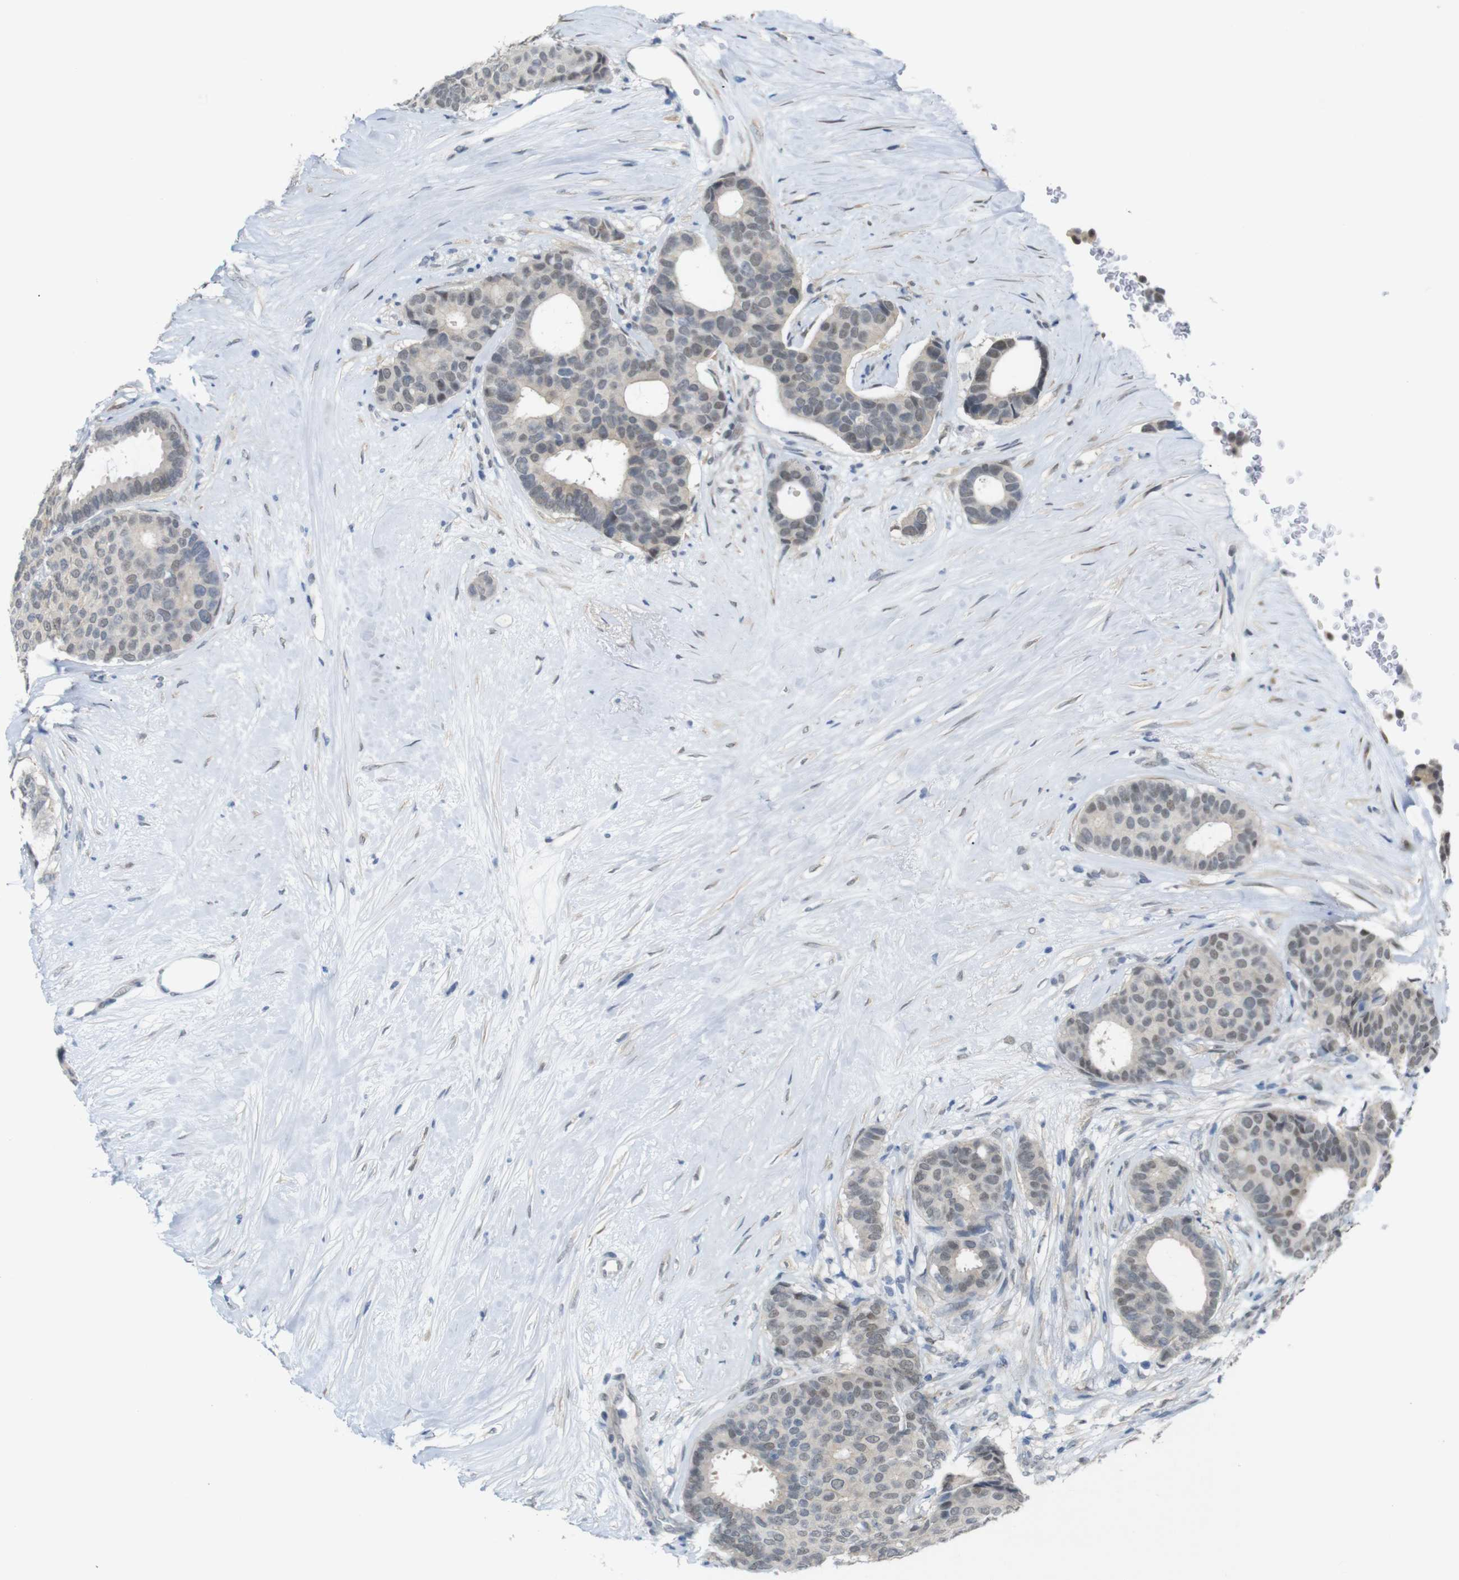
{"staining": {"intensity": "moderate", "quantity": "<25%", "location": "nuclear"}, "tissue": "breast cancer", "cell_type": "Tumor cells", "image_type": "cancer", "snomed": [{"axis": "morphology", "description": "Duct carcinoma"}, {"axis": "topography", "description": "Breast"}], "caption": "Immunohistochemistry (IHC) staining of breast cancer, which demonstrates low levels of moderate nuclear positivity in about <25% of tumor cells indicating moderate nuclear protein expression. The staining was performed using DAB (3,3'-diaminobenzidine) (brown) for protein detection and nuclei were counterstained in hematoxylin (blue).", "gene": "GPR158", "patient": {"sex": "female", "age": 75}}